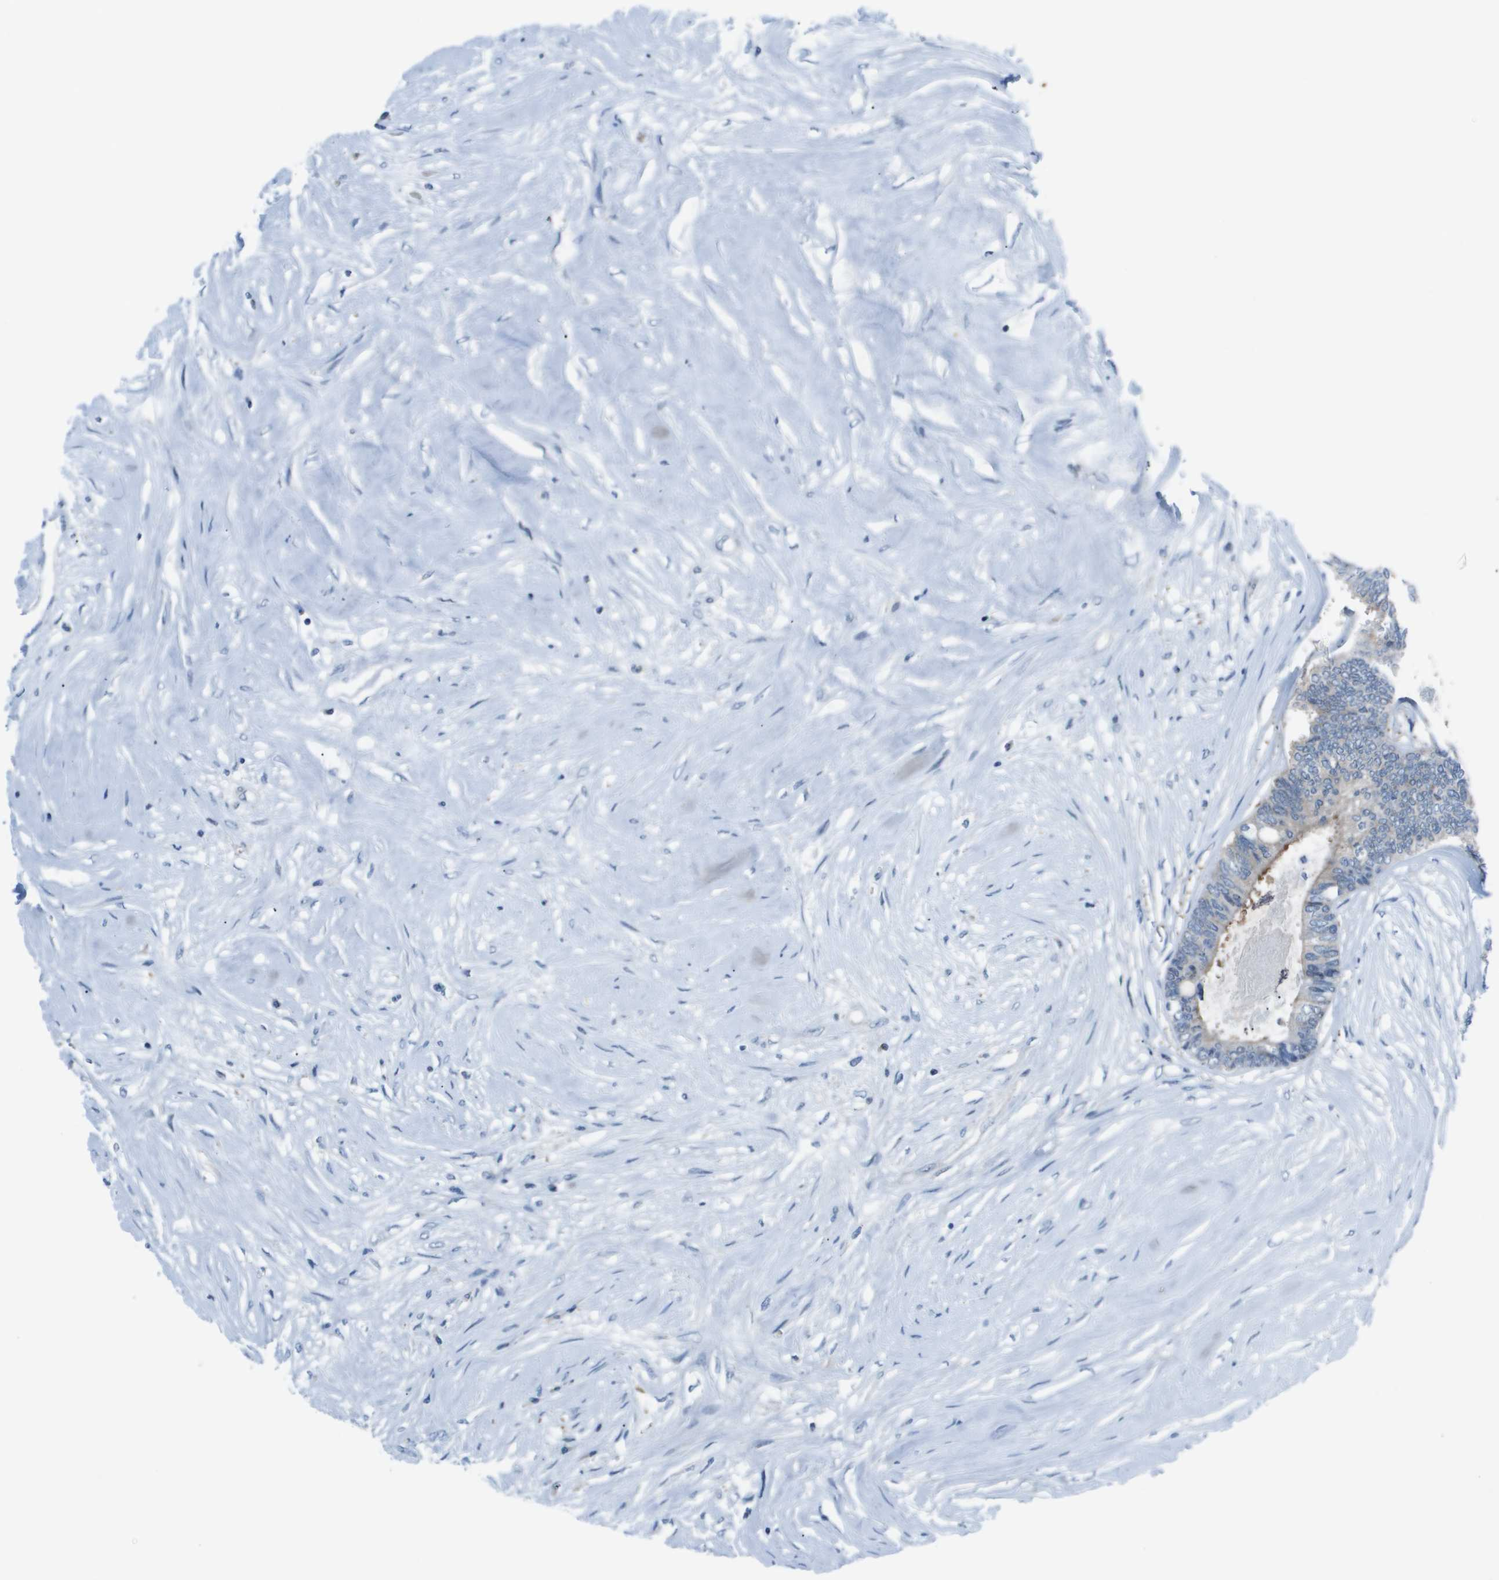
{"staining": {"intensity": "negative", "quantity": "none", "location": "none"}, "tissue": "colorectal cancer", "cell_type": "Tumor cells", "image_type": "cancer", "snomed": [{"axis": "morphology", "description": "Adenocarcinoma, NOS"}, {"axis": "topography", "description": "Rectum"}], "caption": "Tumor cells are negative for protein expression in human colorectal cancer (adenocarcinoma). (Immunohistochemistry, brightfield microscopy, high magnification).", "gene": "STIP1", "patient": {"sex": "male", "age": 63}}